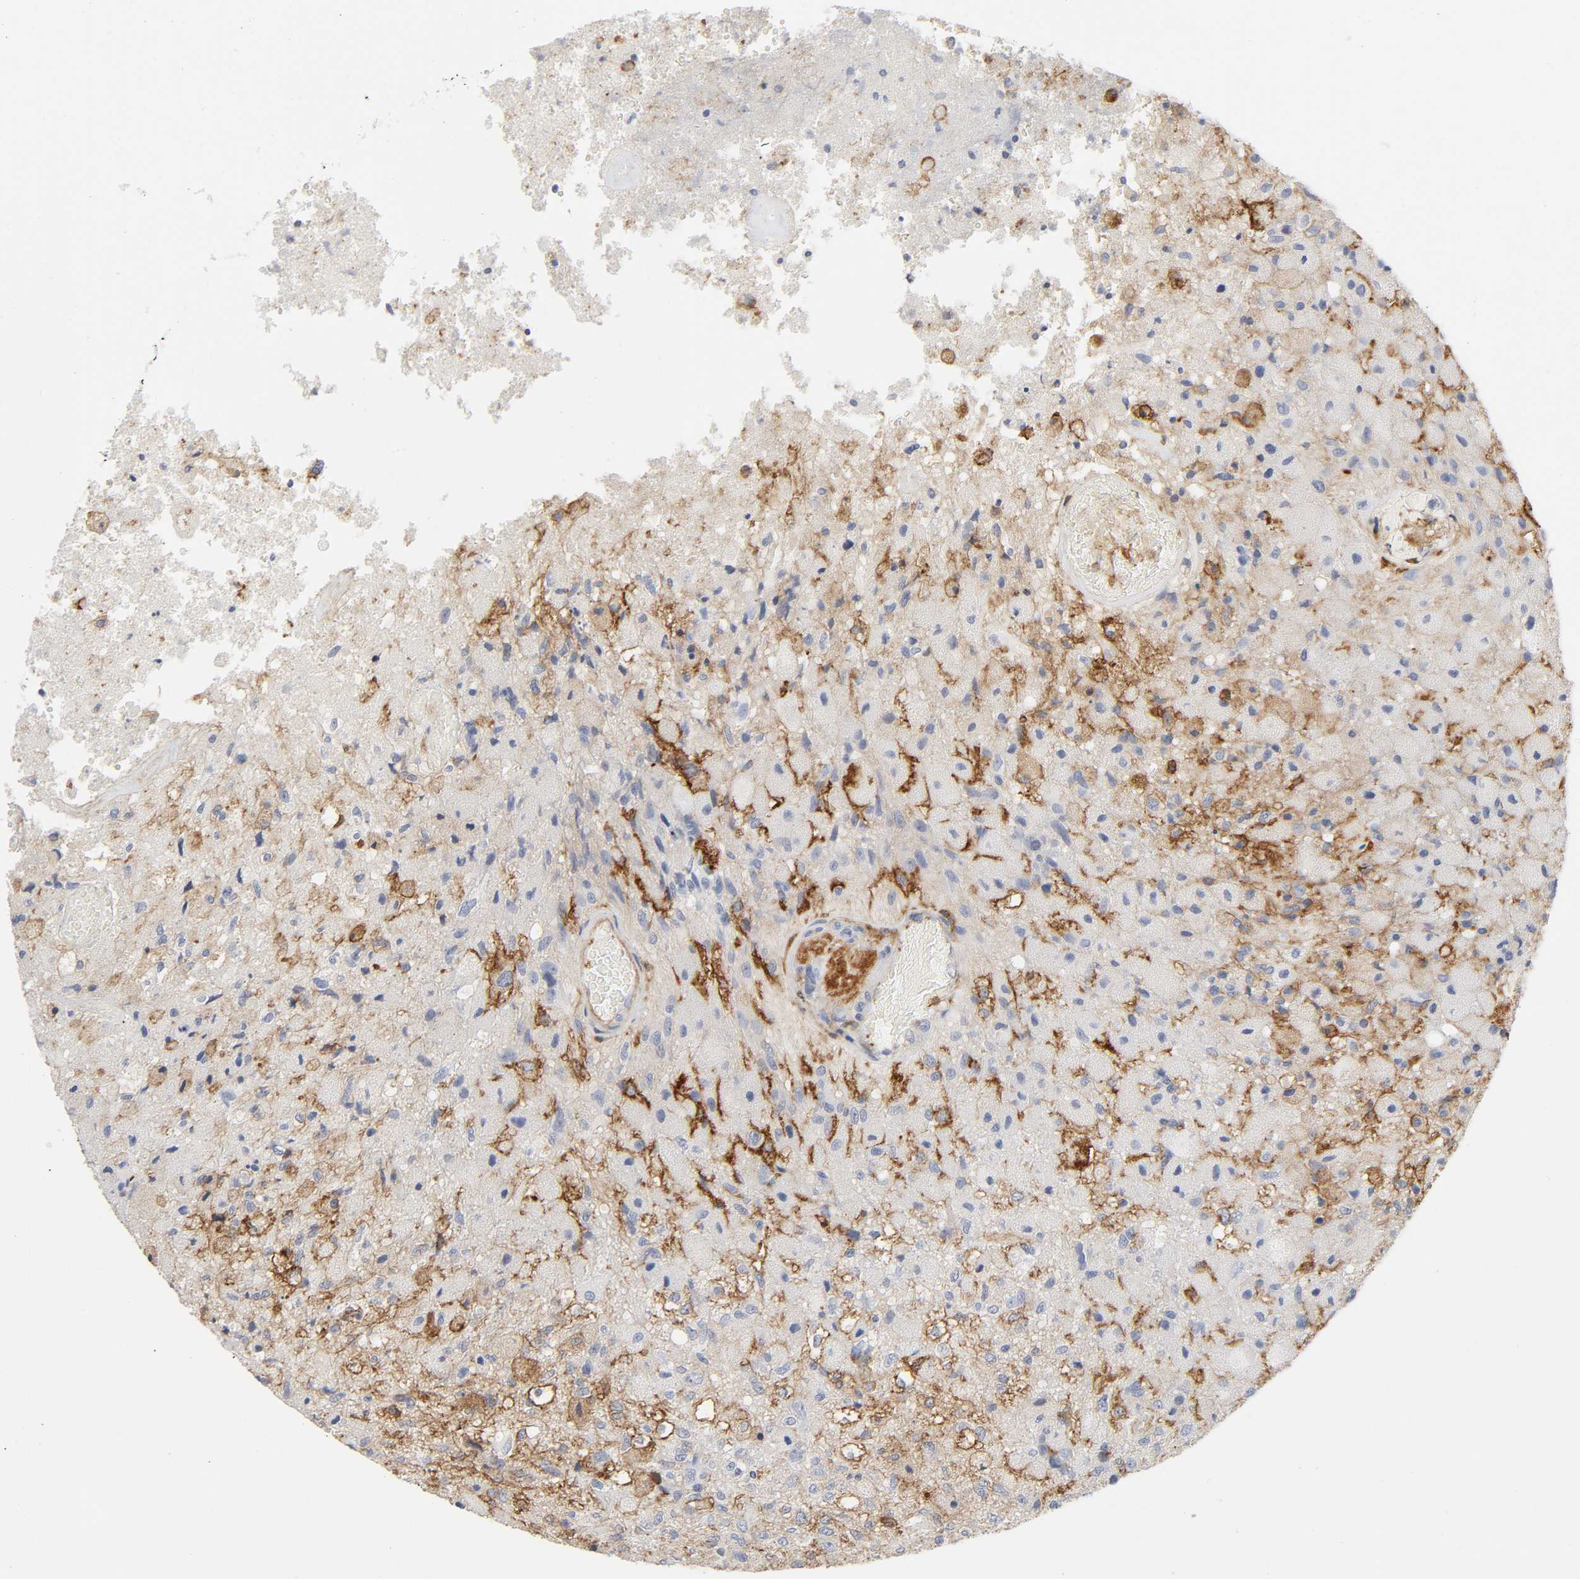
{"staining": {"intensity": "moderate", "quantity": "<25%", "location": "cytoplasmic/membranous"}, "tissue": "glioma", "cell_type": "Tumor cells", "image_type": "cancer", "snomed": [{"axis": "morphology", "description": "Normal tissue, NOS"}, {"axis": "morphology", "description": "Glioma, malignant, High grade"}, {"axis": "topography", "description": "Cerebral cortex"}], "caption": "The image displays a brown stain indicating the presence of a protein in the cytoplasmic/membranous of tumor cells in glioma. (DAB IHC, brown staining for protein, blue staining for nuclei).", "gene": "LYN", "patient": {"sex": "male", "age": 77}}